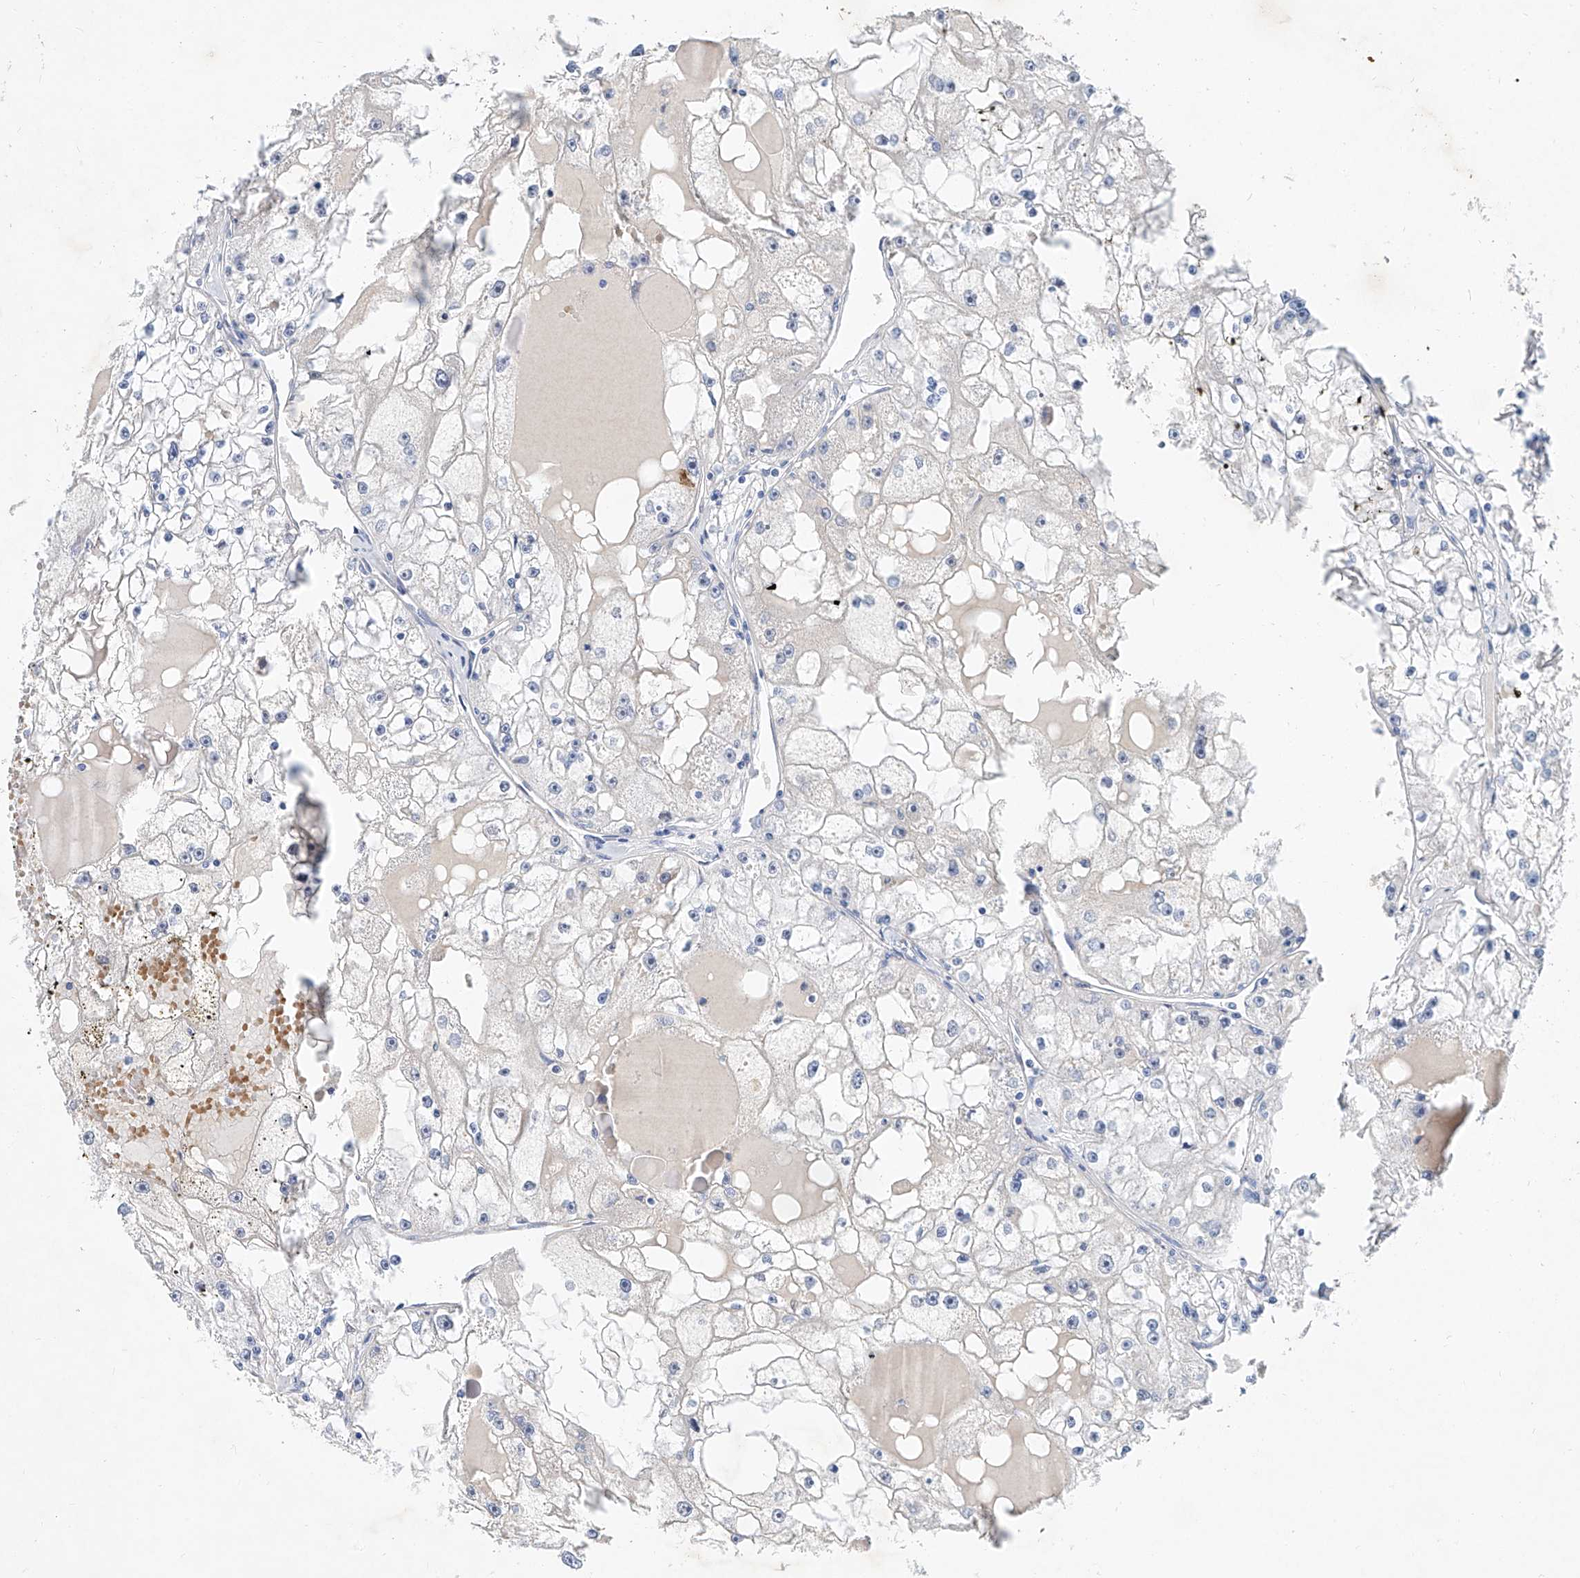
{"staining": {"intensity": "negative", "quantity": "none", "location": "none"}, "tissue": "renal cancer", "cell_type": "Tumor cells", "image_type": "cancer", "snomed": [{"axis": "morphology", "description": "Adenocarcinoma, NOS"}, {"axis": "topography", "description": "Kidney"}], "caption": "DAB immunohistochemical staining of renal adenocarcinoma reveals no significant expression in tumor cells. (DAB (3,3'-diaminobenzidine) immunohistochemistry with hematoxylin counter stain).", "gene": "BPTF", "patient": {"sex": "male", "age": 56}}